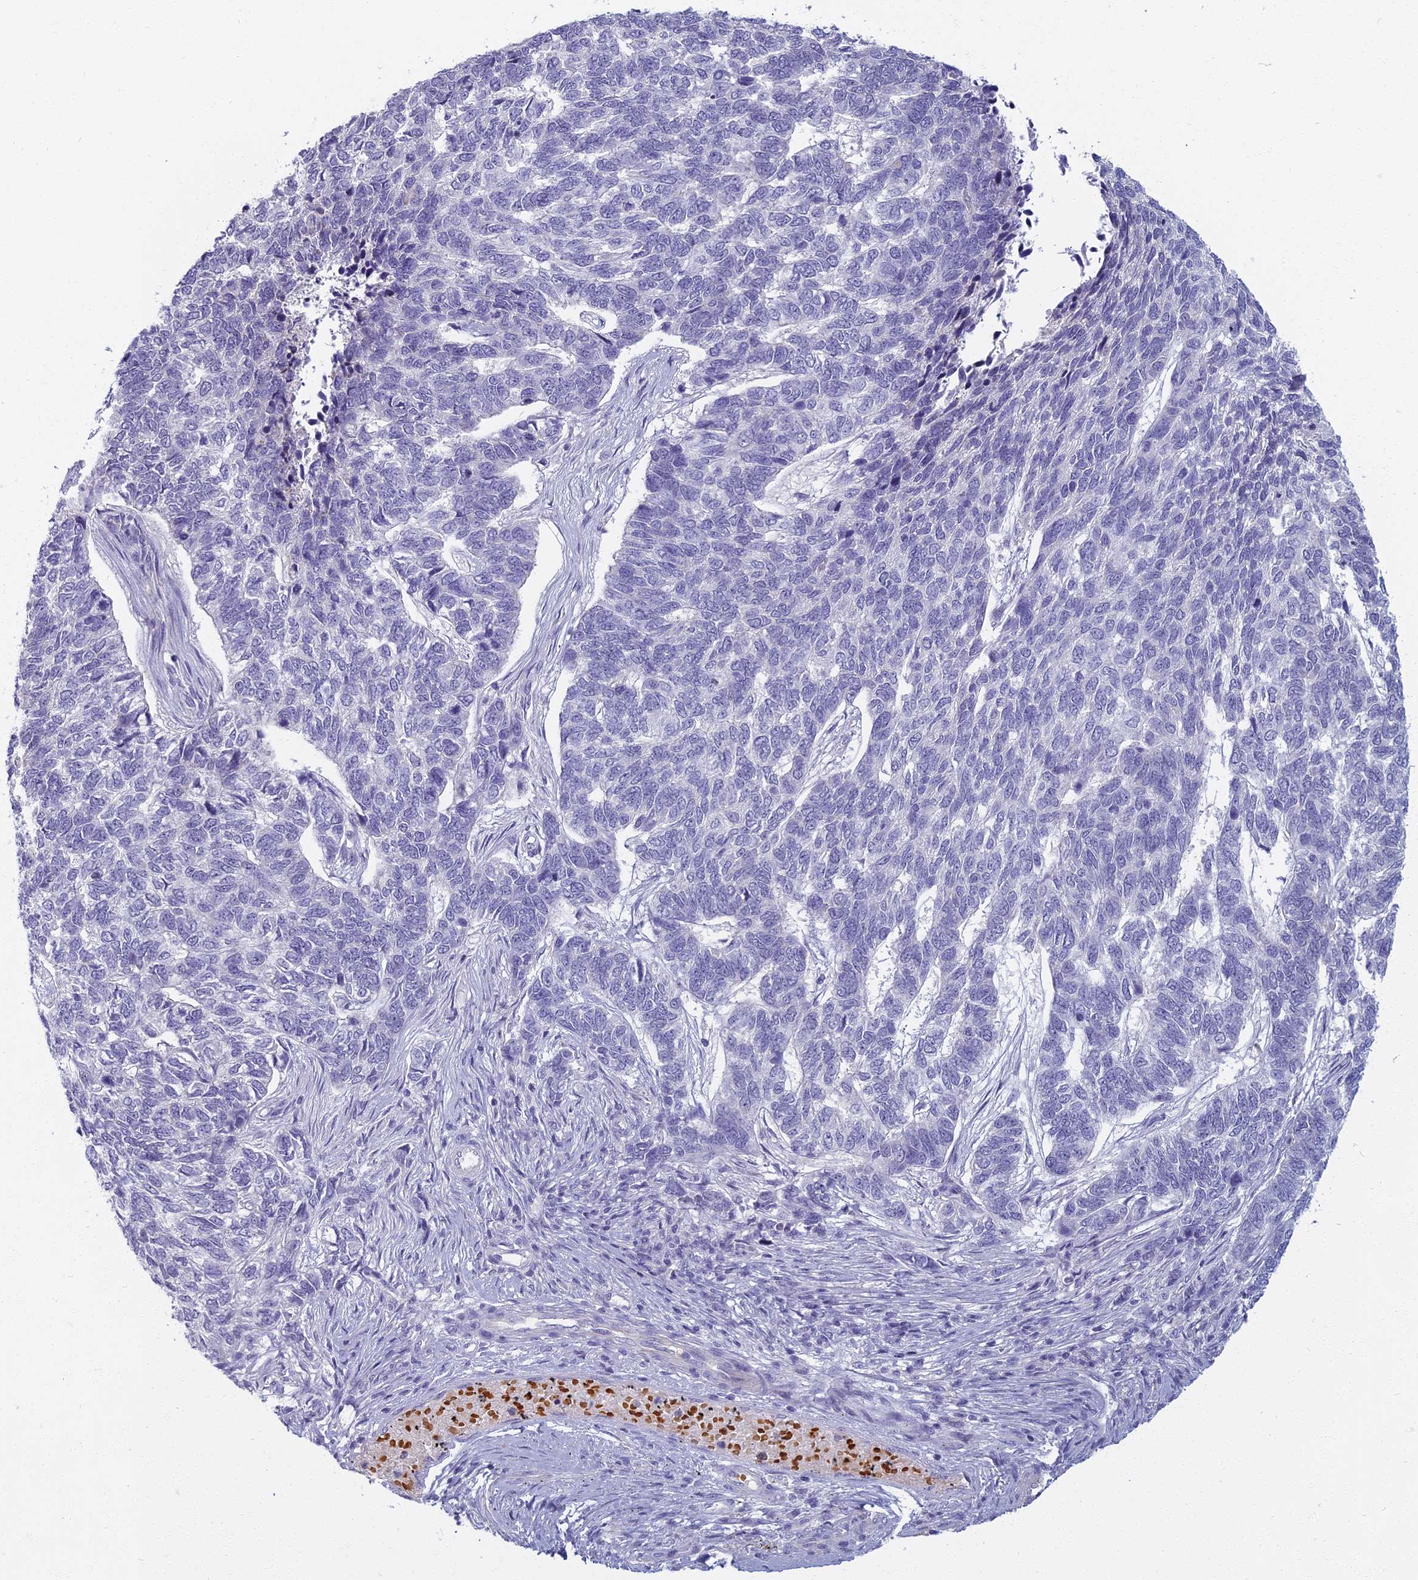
{"staining": {"intensity": "negative", "quantity": "none", "location": "none"}, "tissue": "skin cancer", "cell_type": "Tumor cells", "image_type": "cancer", "snomed": [{"axis": "morphology", "description": "Basal cell carcinoma"}, {"axis": "topography", "description": "Skin"}], "caption": "High power microscopy micrograph of an immunohistochemistry (IHC) micrograph of skin basal cell carcinoma, revealing no significant expression in tumor cells.", "gene": "ARL15", "patient": {"sex": "female", "age": 65}}